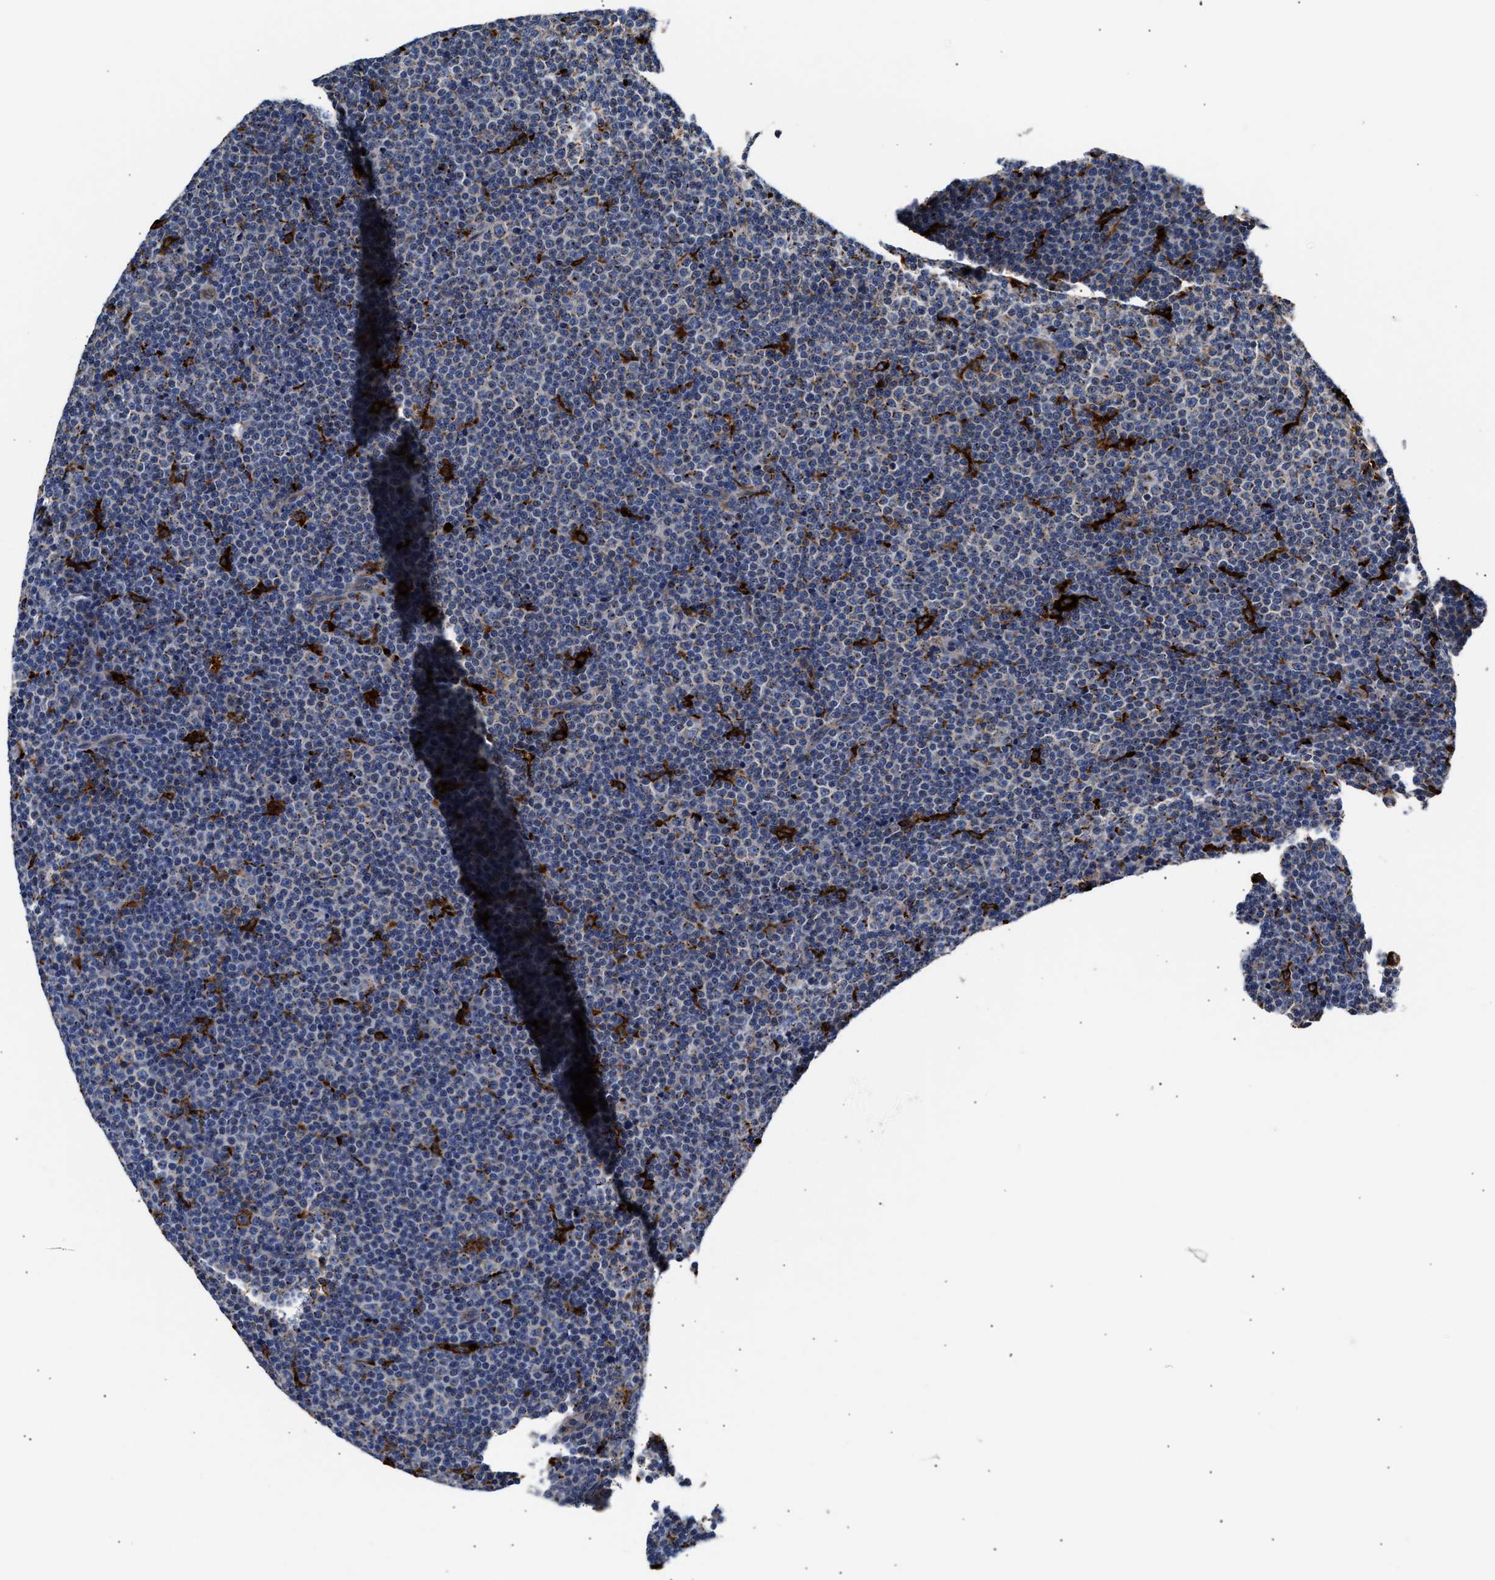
{"staining": {"intensity": "negative", "quantity": "none", "location": "none"}, "tissue": "lymphoma", "cell_type": "Tumor cells", "image_type": "cancer", "snomed": [{"axis": "morphology", "description": "Malignant lymphoma, non-Hodgkin's type, Low grade"}, {"axis": "topography", "description": "Lymph node"}], "caption": "The histopathology image displays no staining of tumor cells in malignant lymphoma, non-Hodgkin's type (low-grade). Brightfield microscopy of IHC stained with DAB (3,3'-diaminobenzidine) (brown) and hematoxylin (blue), captured at high magnification.", "gene": "CCDC146", "patient": {"sex": "female", "age": 67}}